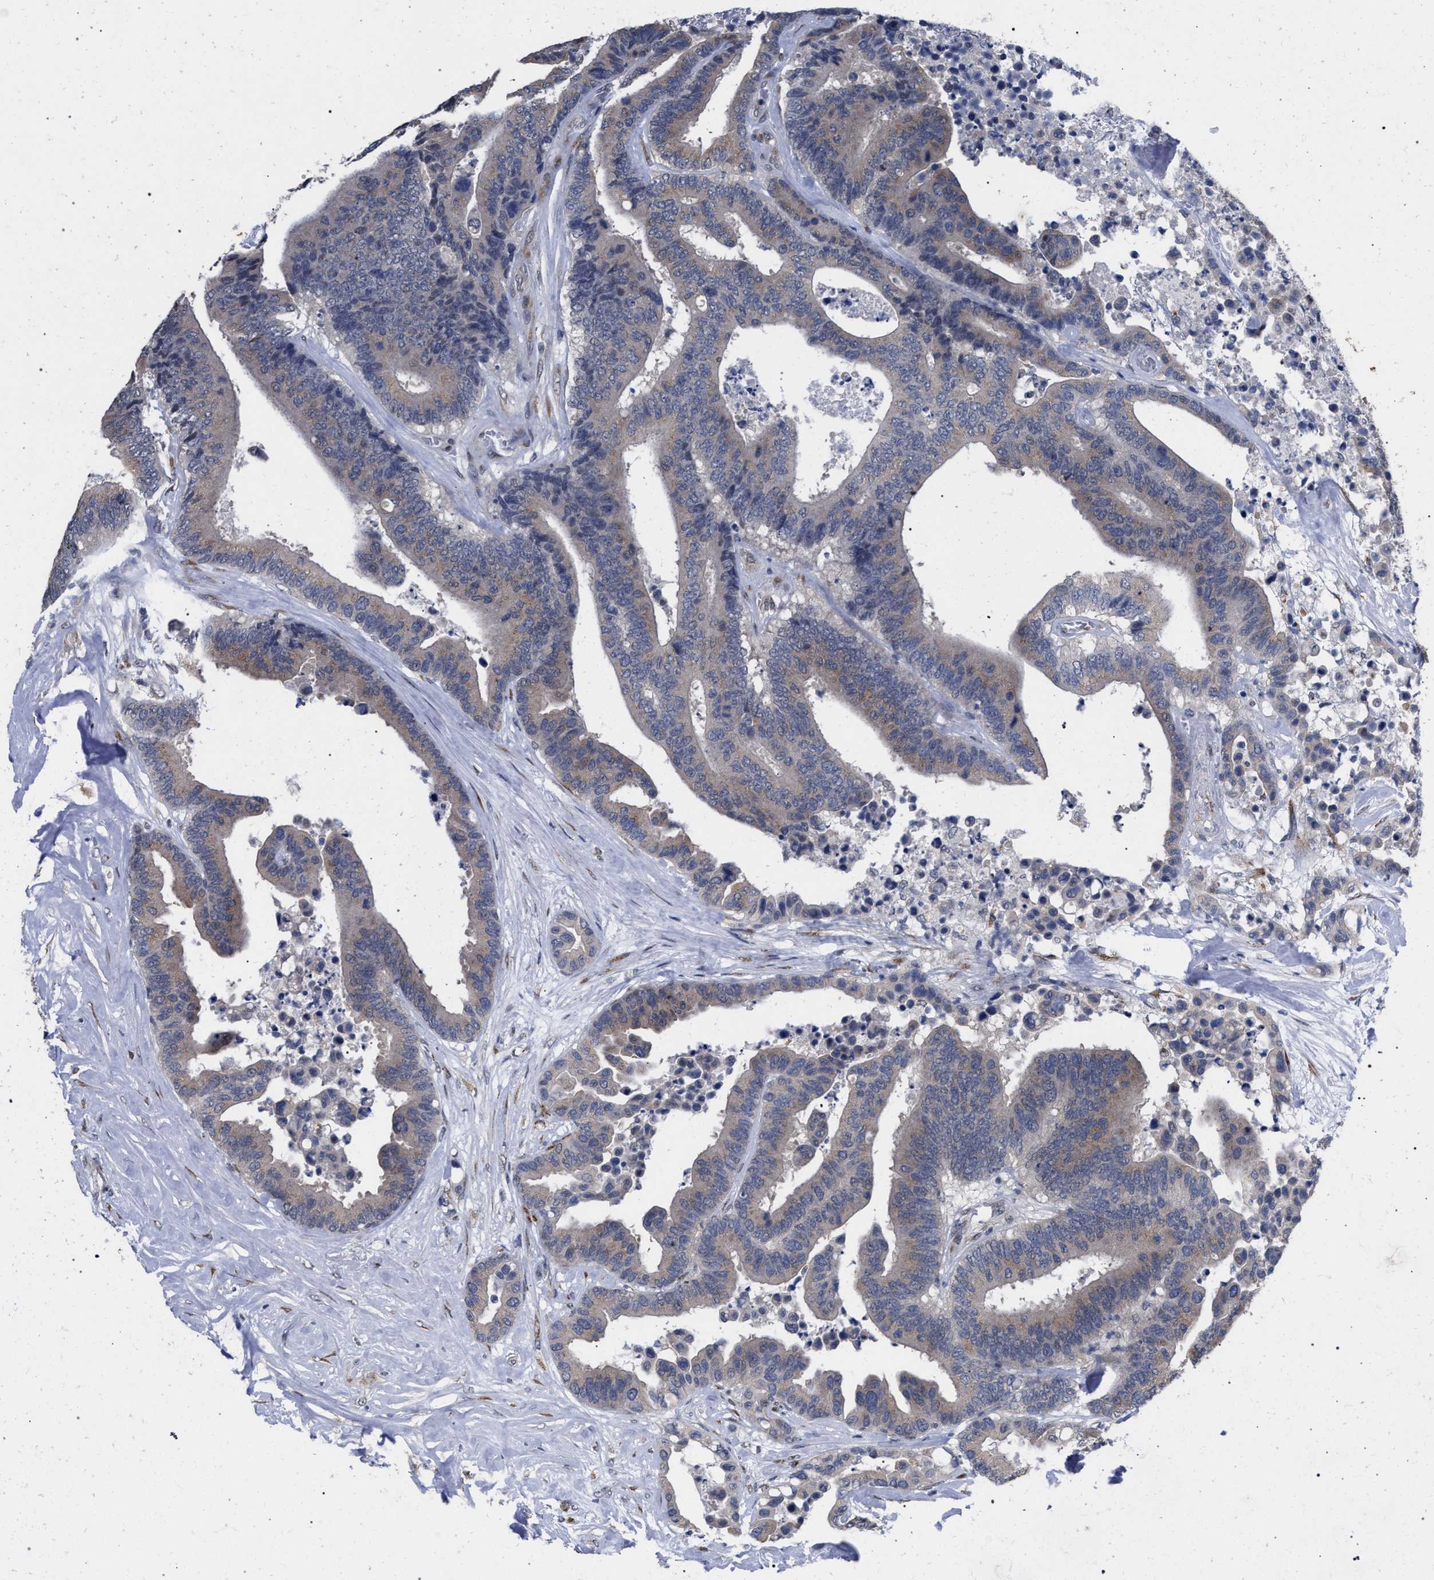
{"staining": {"intensity": "weak", "quantity": "25%-75%", "location": "cytoplasmic/membranous"}, "tissue": "colorectal cancer", "cell_type": "Tumor cells", "image_type": "cancer", "snomed": [{"axis": "morphology", "description": "Normal tissue, NOS"}, {"axis": "morphology", "description": "Adenocarcinoma, NOS"}, {"axis": "topography", "description": "Colon"}], "caption": "Immunohistochemical staining of human adenocarcinoma (colorectal) demonstrates weak cytoplasmic/membranous protein staining in approximately 25%-75% of tumor cells. Immunohistochemistry stains the protein in brown and the nuclei are stained blue.", "gene": "GOLGA2", "patient": {"sex": "male", "age": 82}}